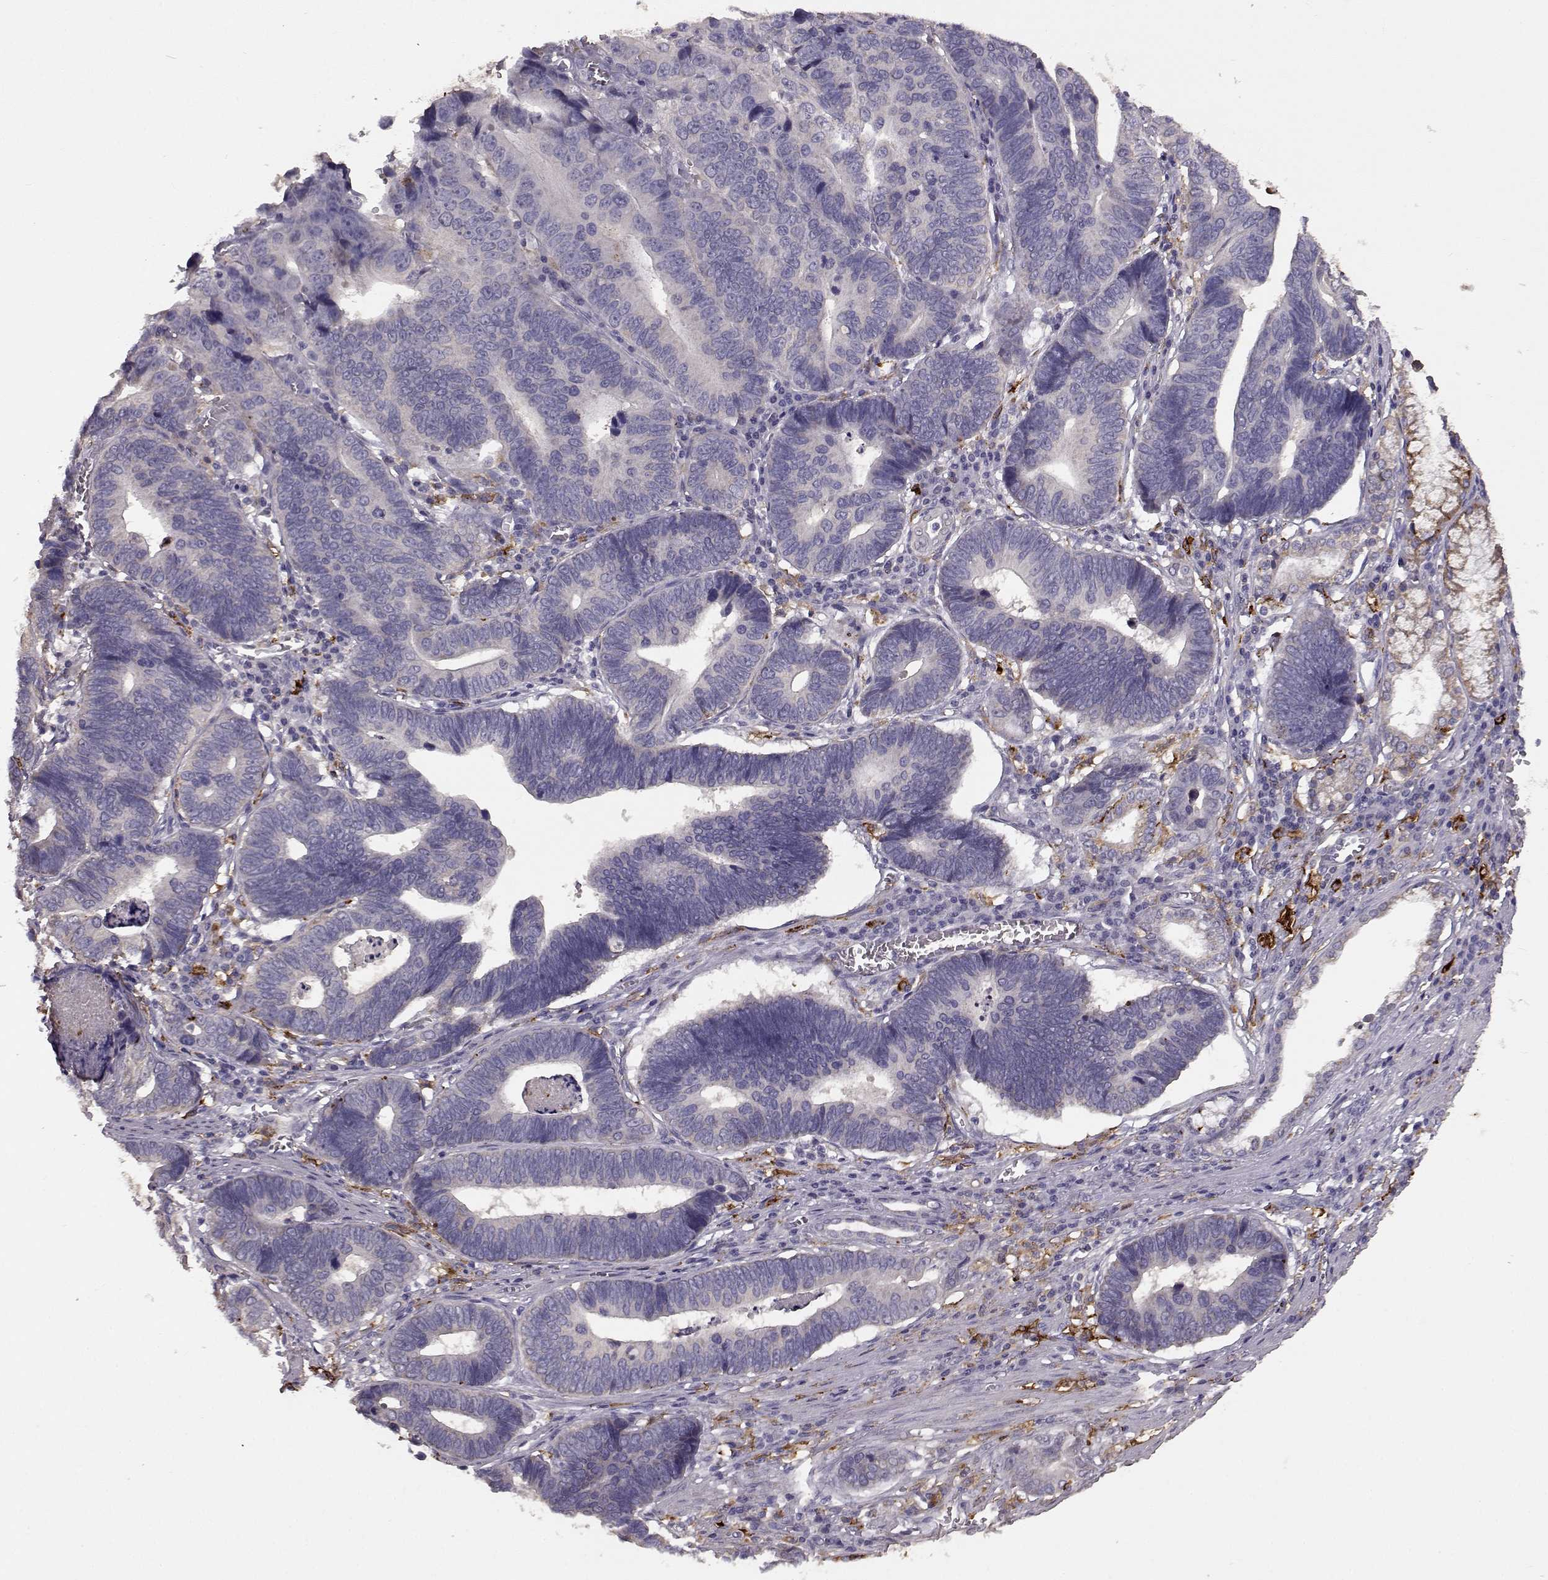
{"staining": {"intensity": "negative", "quantity": "none", "location": "none"}, "tissue": "stomach cancer", "cell_type": "Tumor cells", "image_type": "cancer", "snomed": [{"axis": "morphology", "description": "Adenocarcinoma, NOS"}, {"axis": "topography", "description": "Stomach"}], "caption": "This is an IHC photomicrograph of adenocarcinoma (stomach). There is no positivity in tumor cells.", "gene": "CCNF", "patient": {"sex": "male", "age": 84}}